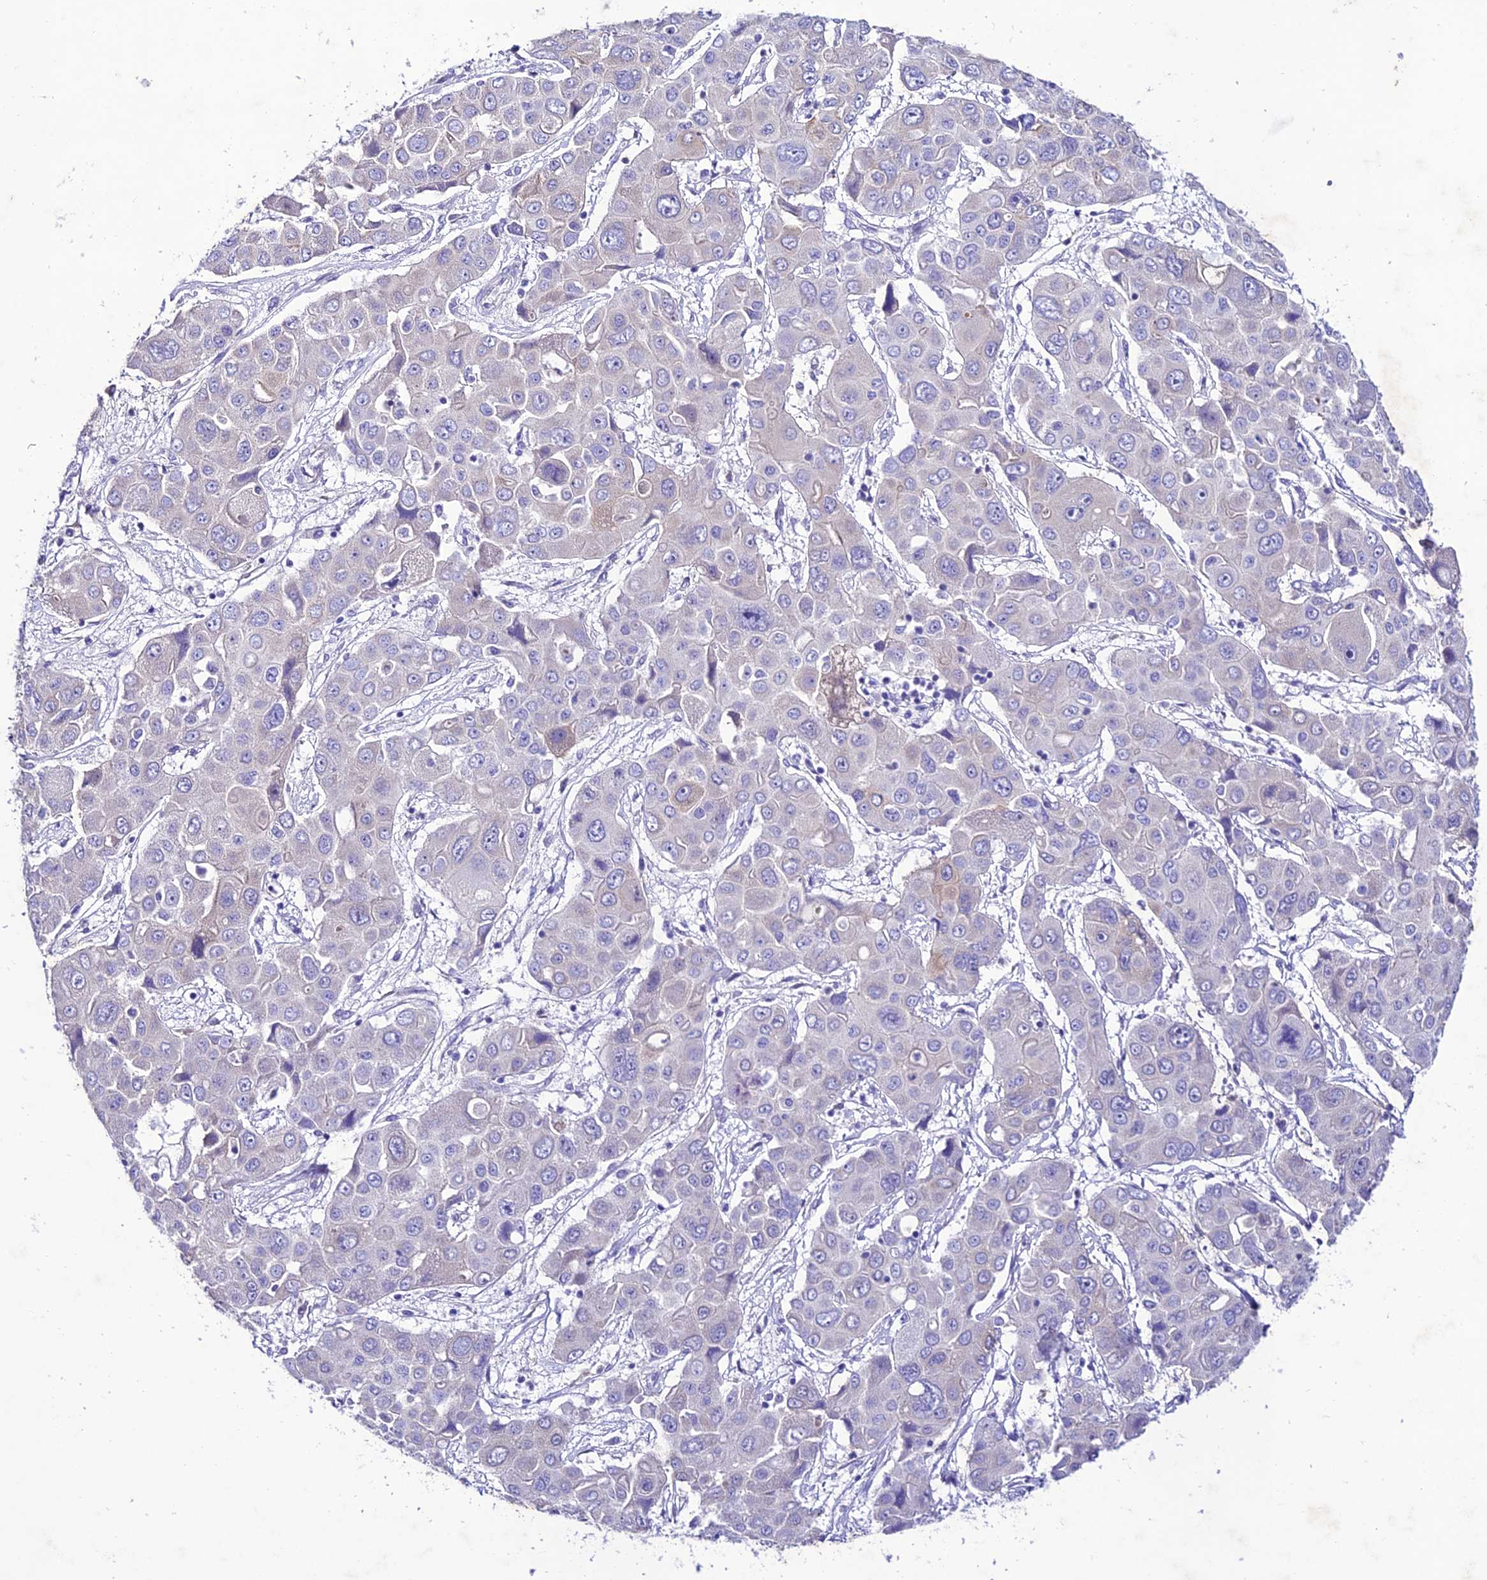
{"staining": {"intensity": "negative", "quantity": "none", "location": "none"}, "tissue": "liver cancer", "cell_type": "Tumor cells", "image_type": "cancer", "snomed": [{"axis": "morphology", "description": "Cholangiocarcinoma"}, {"axis": "topography", "description": "Liver"}], "caption": "High magnification brightfield microscopy of liver cancer (cholangiocarcinoma) stained with DAB (3,3'-diaminobenzidine) (brown) and counterstained with hematoxylin (blue): tumor cells show no significant expression.", "gene": "NLRP6", "patient": {"sex": "male", "age": 67}}